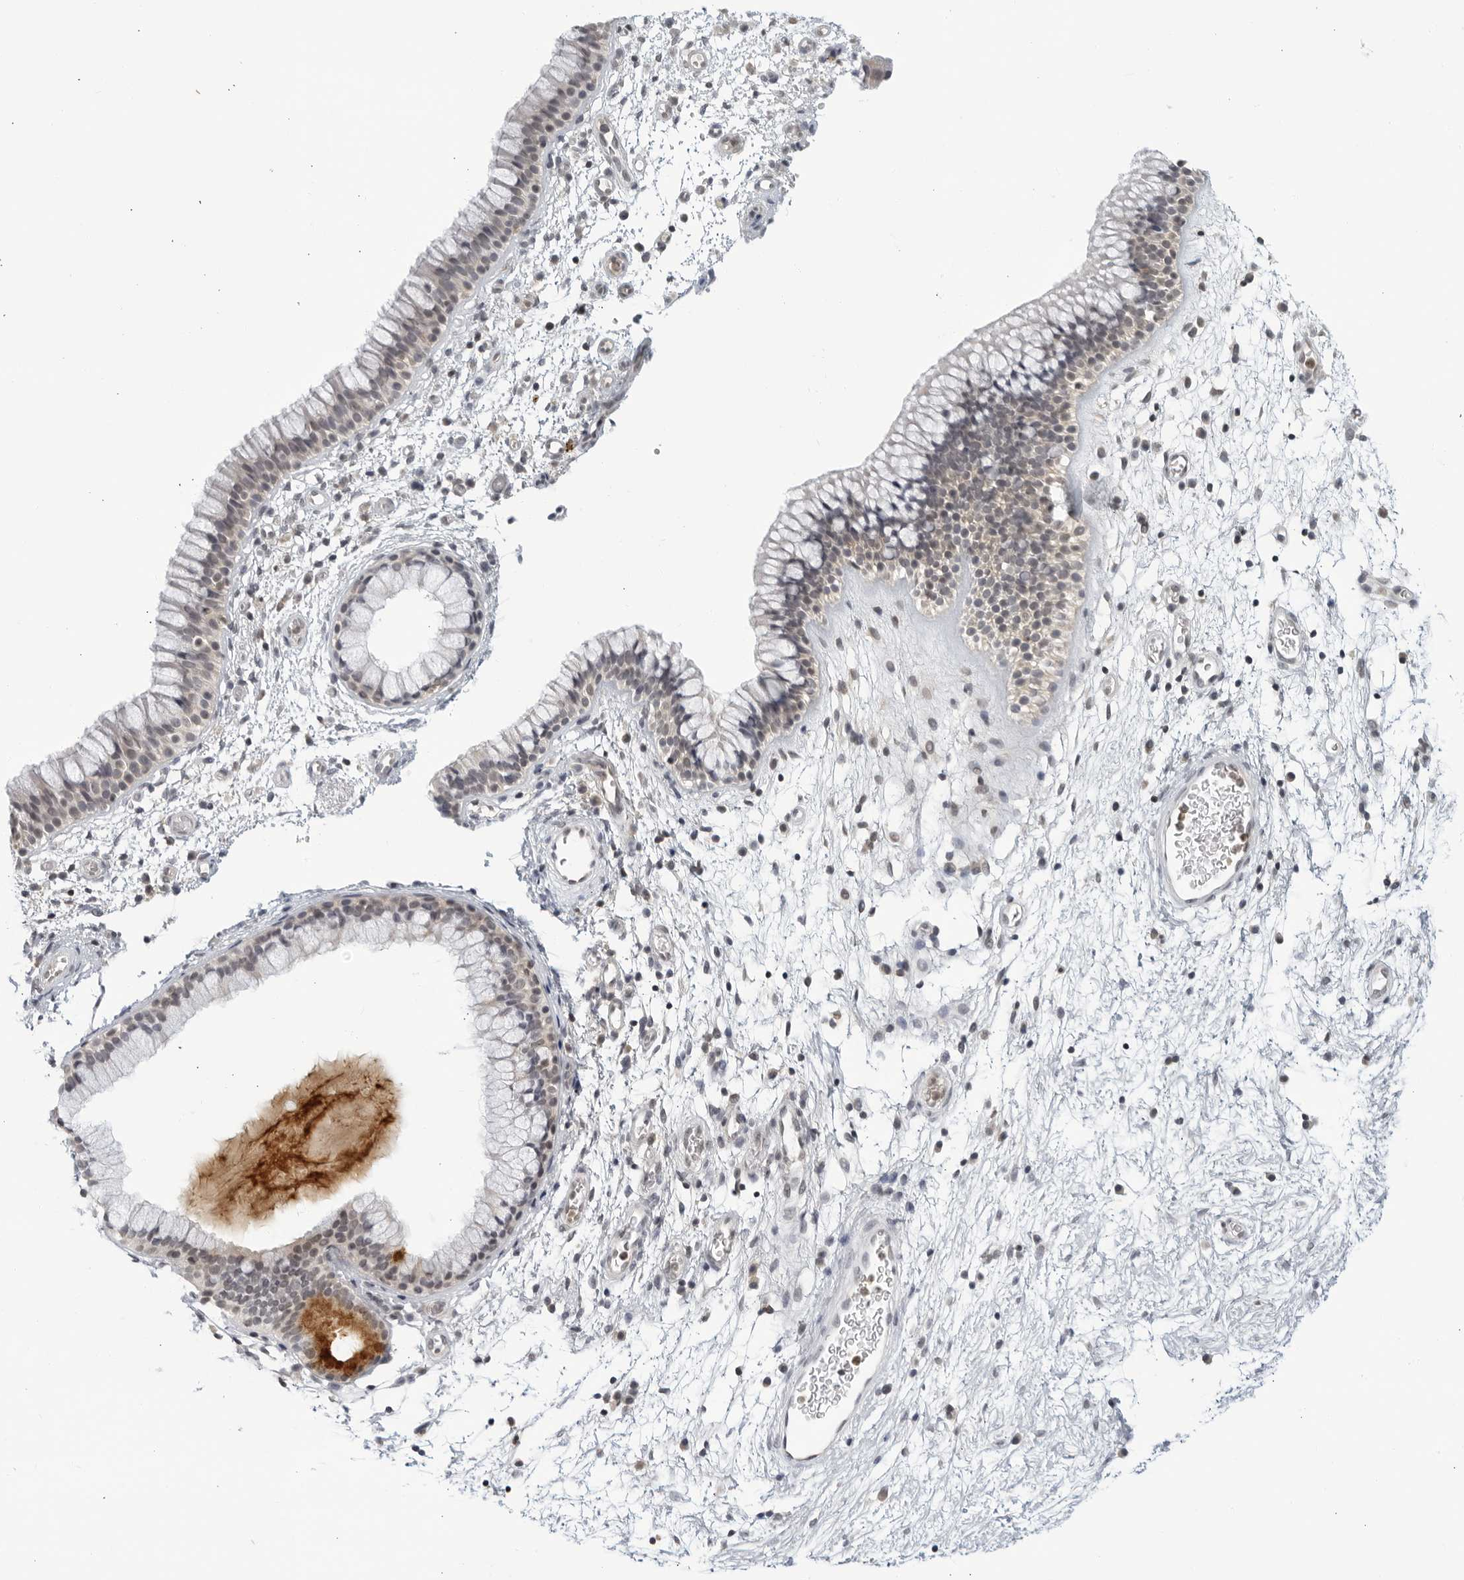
{"staining": {"intensity": "moderate", "quantity": "<25%", "location": "nuclear"}, "tissue": "nasopharynx", "cell_type": "Respiratory epithelial cells", "image_type": "normal", "snomed": [{"axis": "morphology", "description": "Normal tissue, NOS"}, {"axis": "morphology", "description": "Inflammation, NOS"}, {"axis": "topography", "description": "Nasopharynx"}], "caption": "Immunohistochemistry (IHC) (DAB) staining of normal human nasopharynx reveals moderate nuclear protein staining in about <25% of respiratory epithelial cells.", "gene": "CC2D1B", "patient": {"sex": "male", "age": 48}}